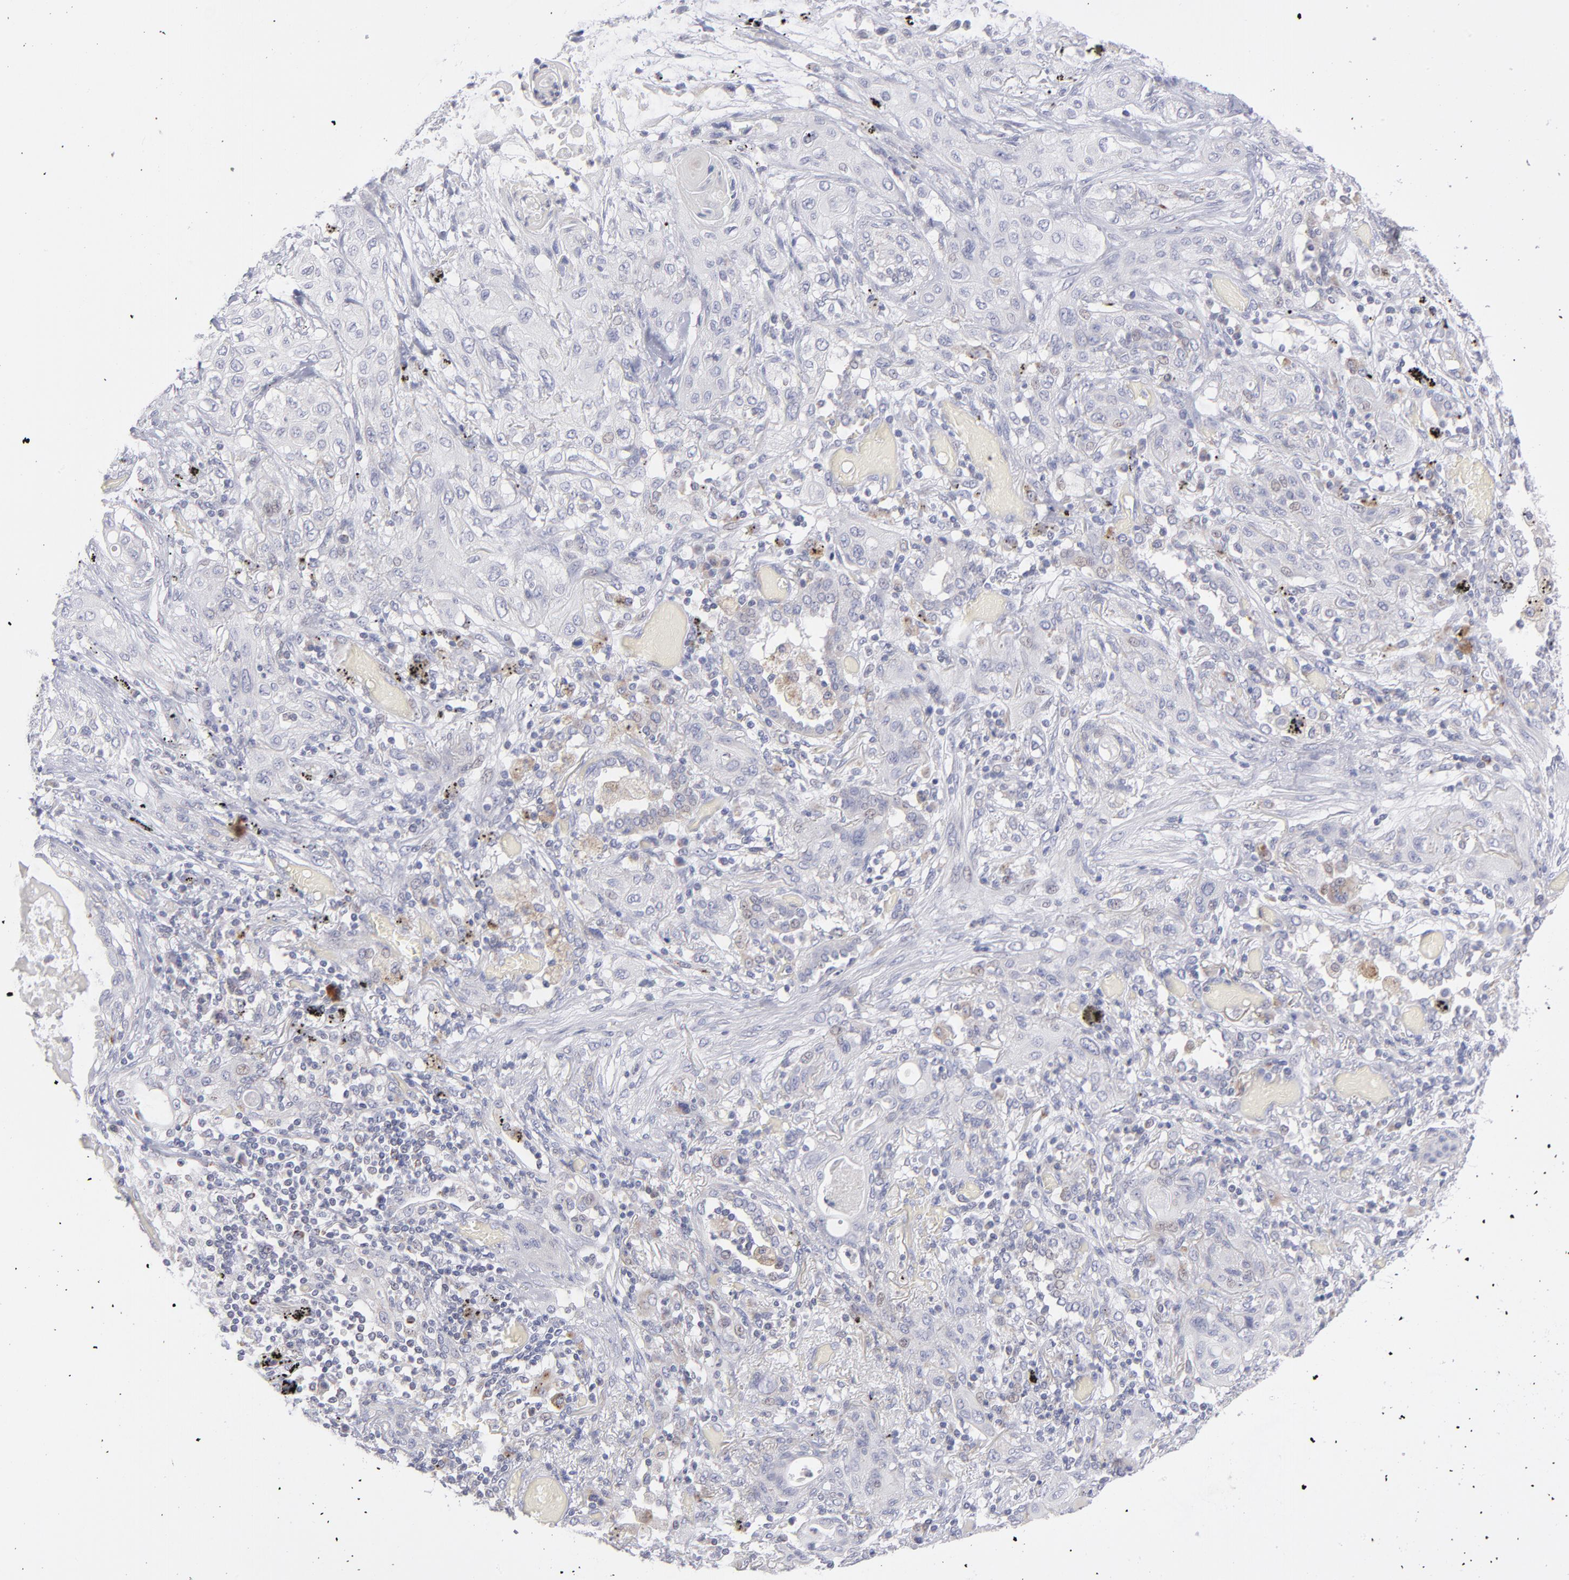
{"staining": {"intensity": "negative", "quantity": "none", "location": "none"}, "tissue": "lung cancer", "cell_type": "Tumor cells", "image_type": "cancer", "snomed": [{"axis": "morphology", "description": "Squamous cell carcinoma, NOS"}, {"axis": "topography", "description": "Lung"}], "caption": "Lung cancer was stained to show a protein in brown. There is no significant expression in tumor cells.", "gene": "MTHFD2", "patient": {"sex": "female", "age": 47}}